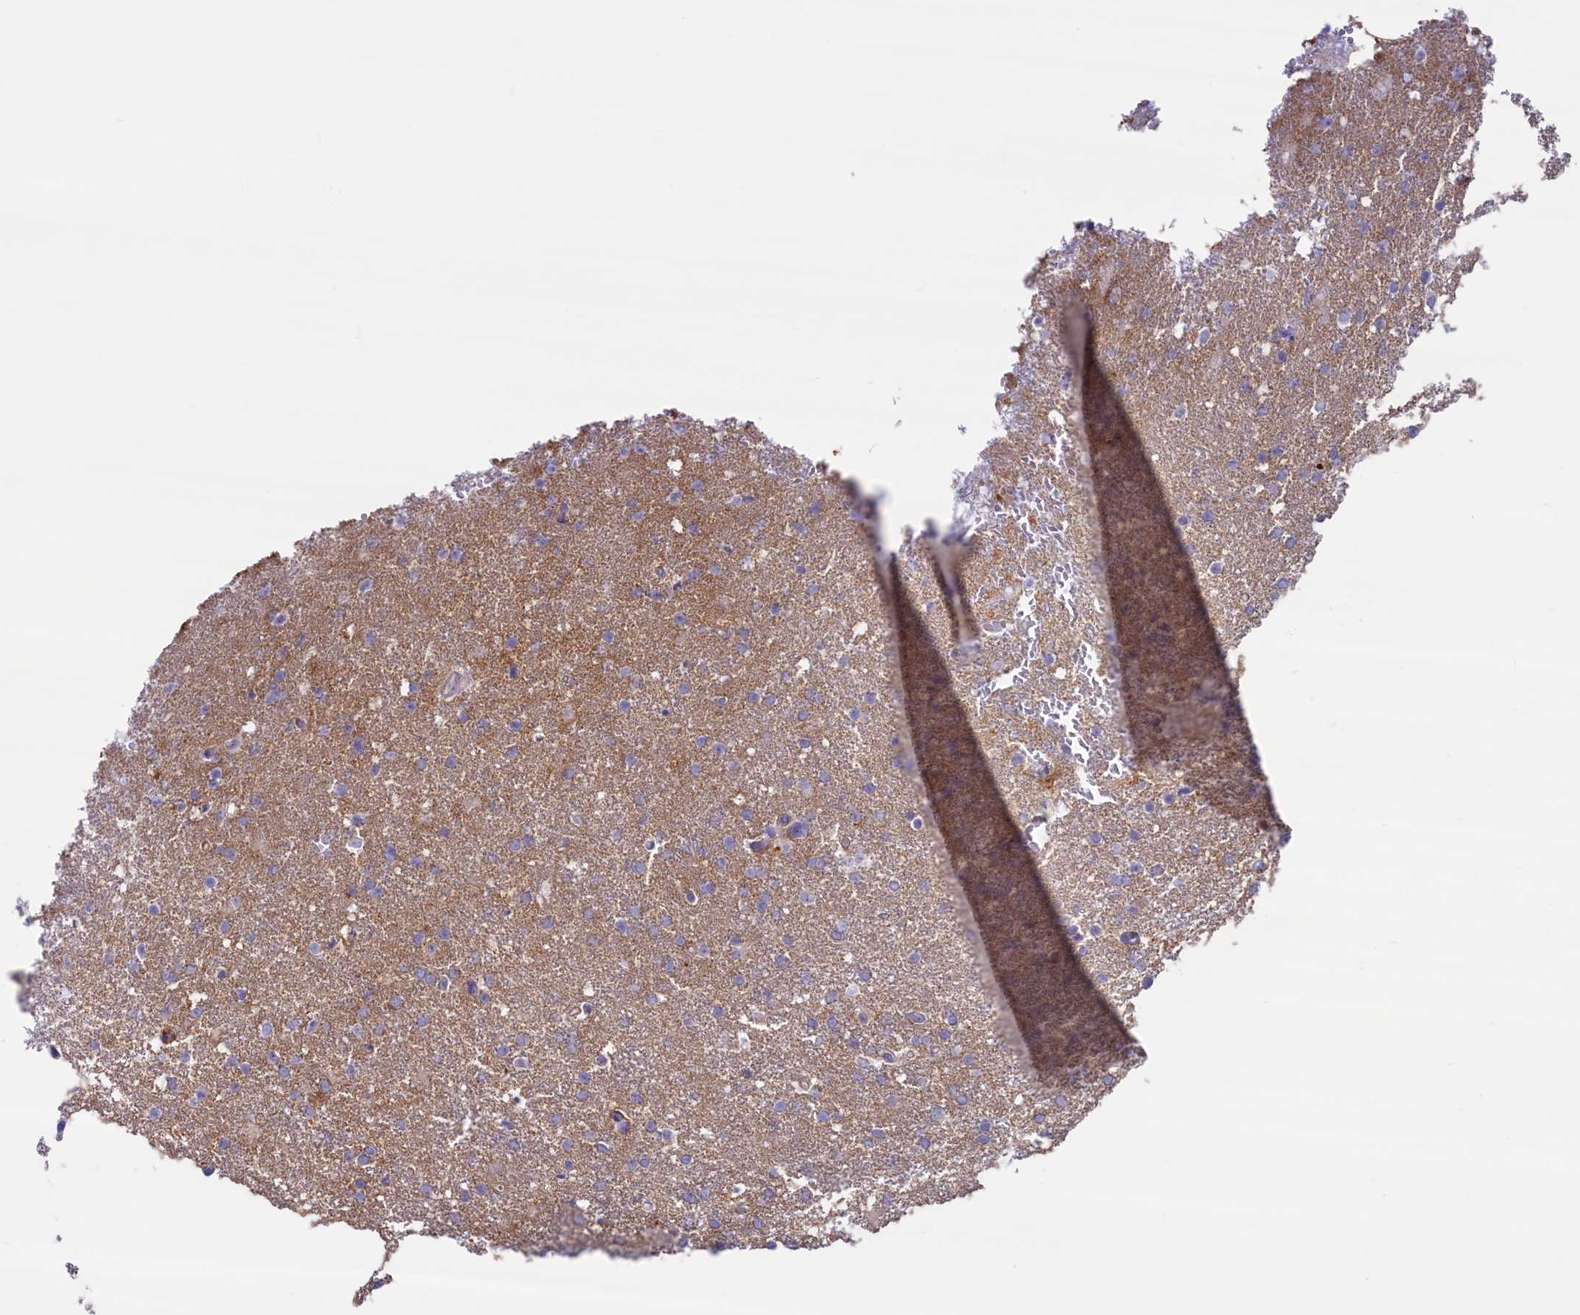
{"staining": {"intensity": "negative", "quantity": "none", "location": "none"}, "tissue": "glioma", "cell_type": "Tumor cells", "image_type": "cancer", "snomed": [{"axis": "morphology", "description": "Glioma, malignant, High grade"}, {"axis": "topography", "description": "Brain"}], "caption": "Immunohistochemistry of human malignant glioma (high-grade) displays no positivity in tumor cells.", "gene": "MPV17L2", "patient": {"sex": "male", "age": 72}}